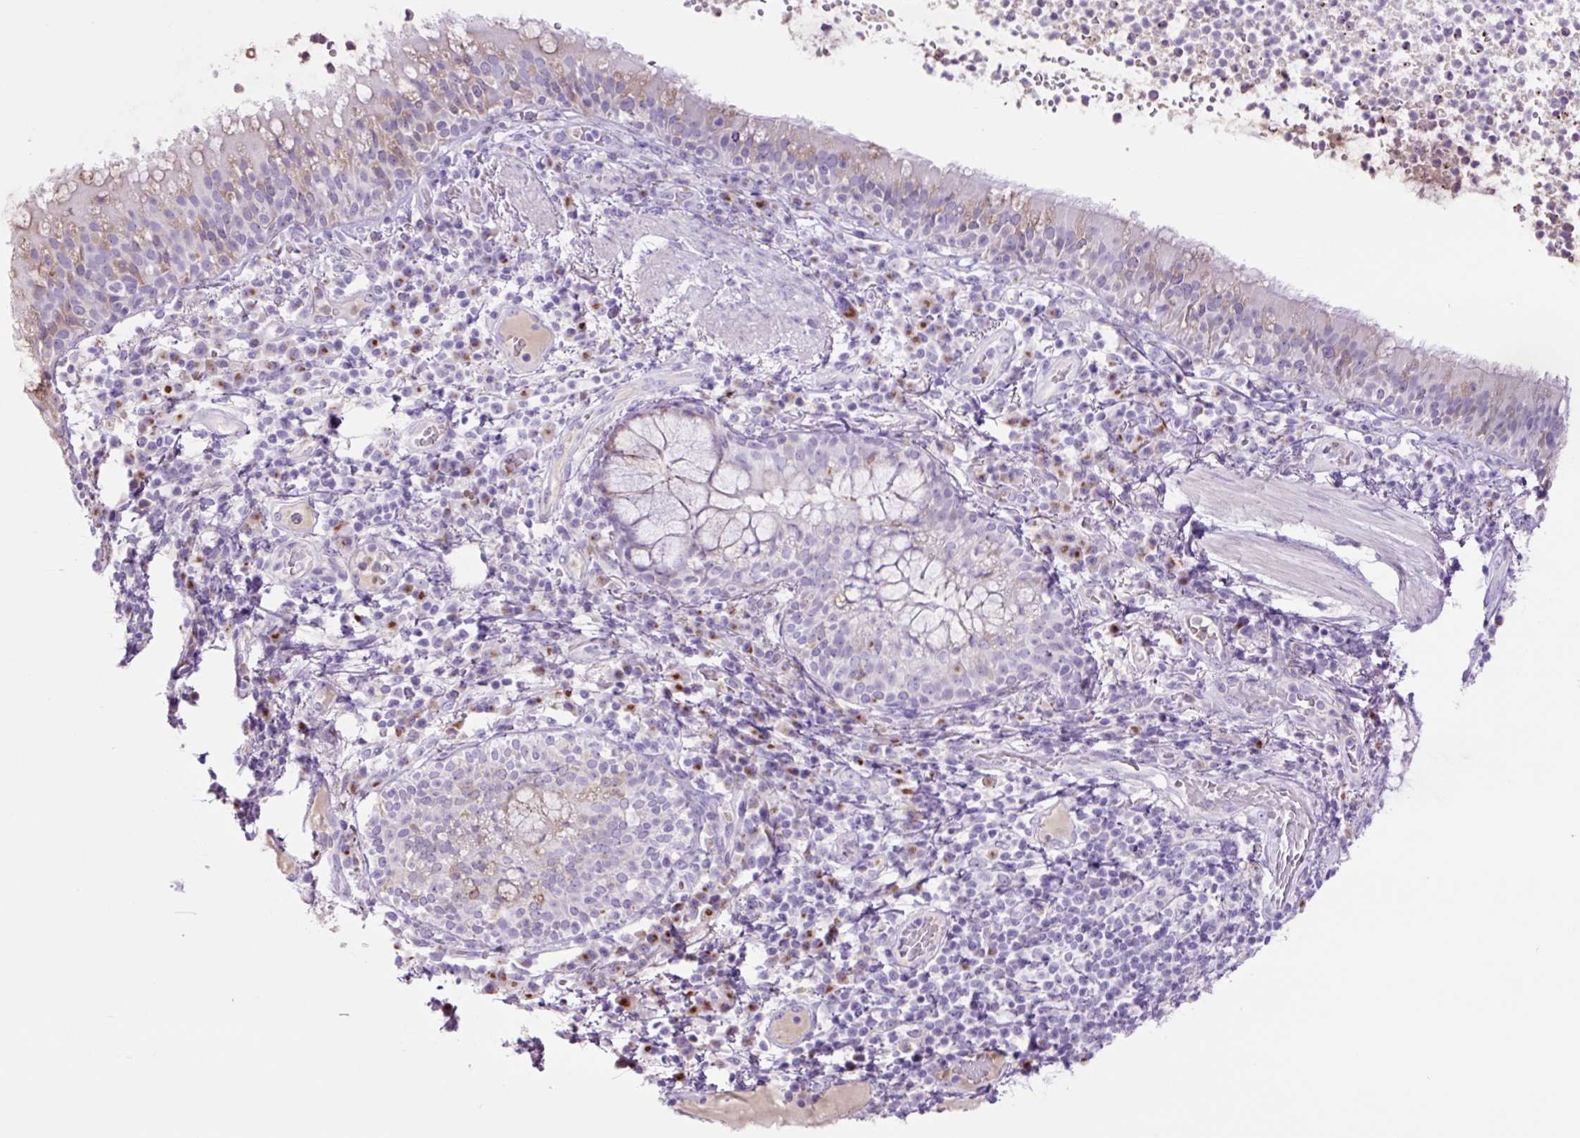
{"staining": {"intensity": "negative", "quantity": "none", "location": "none"}, "tissue": "bronchus", "cell_type": "Respiratory epithelial cells", "image_type": "normal", "snomed": [{"axis": "morphology", "description": "Normal tissue, NOS"}, {"axis": "topography", "description": "Cartilage tissue"}, {"axis": "topography", "description": "Bronchus"}], "caption": "An immunohistochemistry (IHC) photomicrograph of benign bronchus is shown. There is no staining in respiratory epithelial cells of bronchus.", "gene": "MFSD3", "patient": {"sex": "male", "age": 56}}